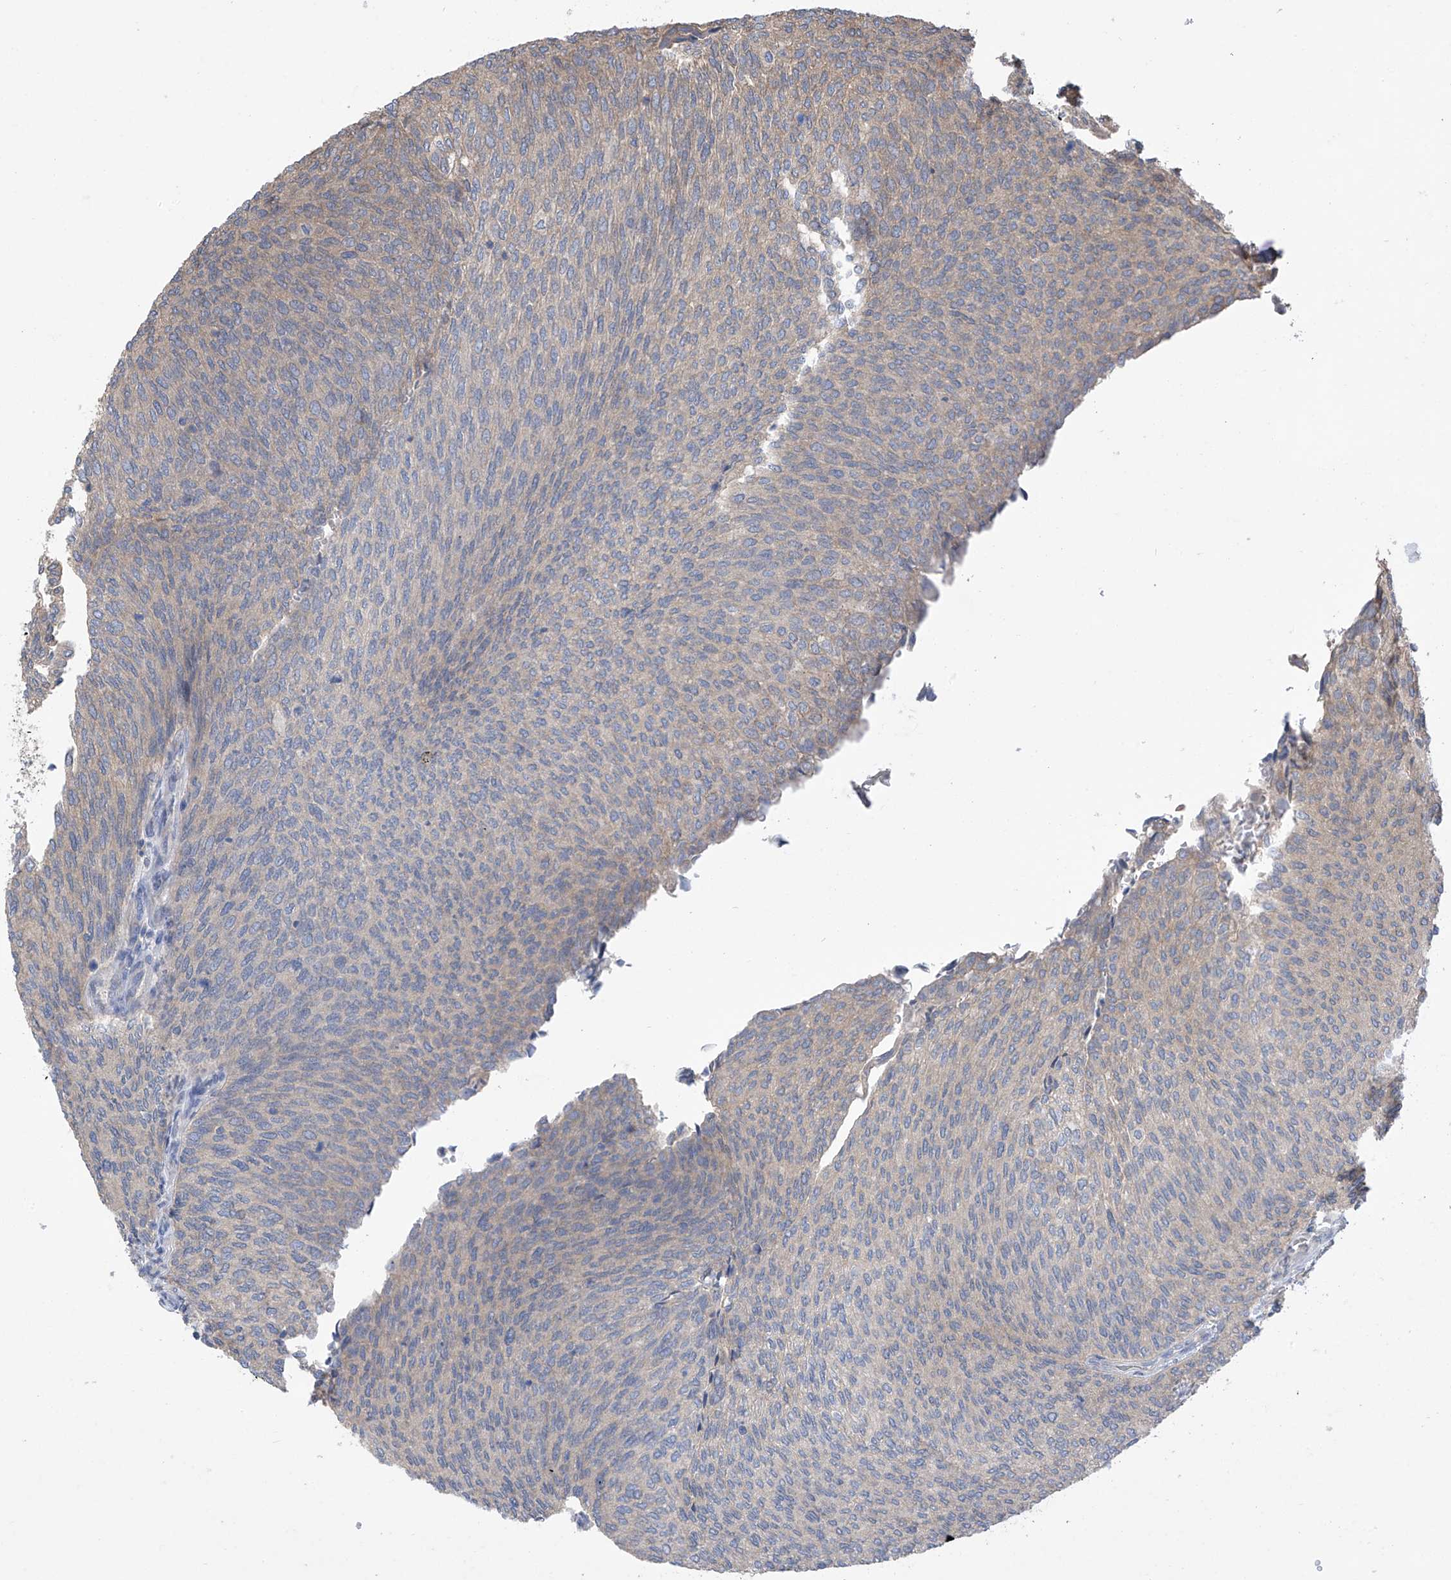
{"staining": {"intensity": "weak", "quantity": "<25%", "location": "cytoplasmic/membranous"}, "tissue": "urothelial cancer", "cell_type": "Tumor cells", "image_type": "cancer", "snomed": [{"axis": "morphology", "description": "Urothelial carcinoma, Low grade"}, {"axis": "topography", "description": "Urinary bladder"}], "caption": "Human low-grade urothelial carcinoma stained for a protein using immunohistochemistry exhibits no expression in tumor cells.", "gene": "PHACTR4", "patient": {"sex": "female", "age": 79}}